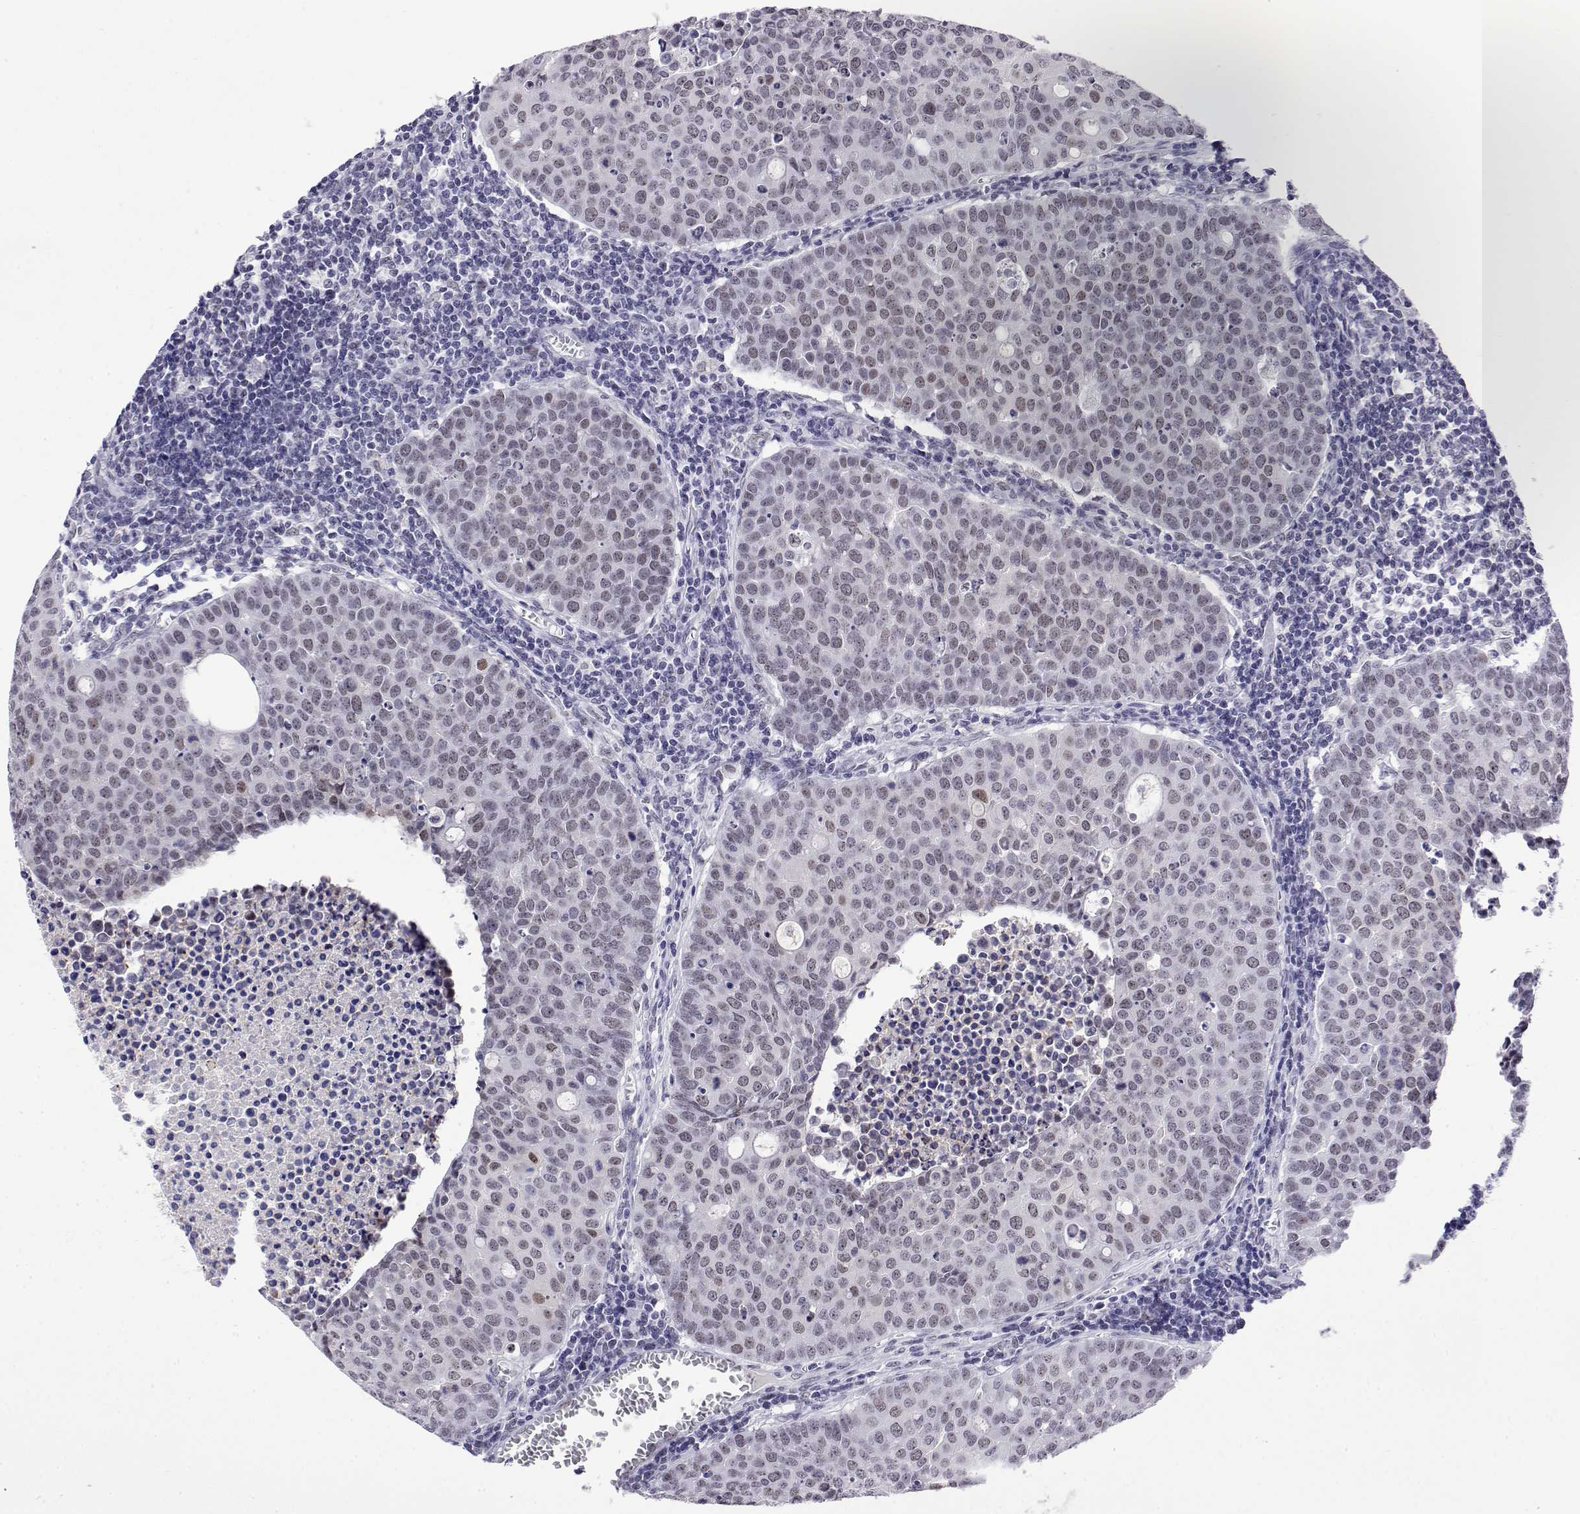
{"staining": {"intensity": "weak", "quantity": "<25%", "location": "nuclear"}, "tissue": "carcinoid", "cell_type": "Tumor cells", "image_type": "cancer", "snomed": [{"axis": "morphology", "description": "Carcinoid, malignant, NOS"}, {"axis": "topography", "description": "Colon"}], "caption": "Malignant carcinoid was stained to show a protein in brown. There is no significant staining in tumor cells. Nuclei are stained in blue.", "gene": "POLDIP3", "patient": {"sex": "male", "age": 81}}